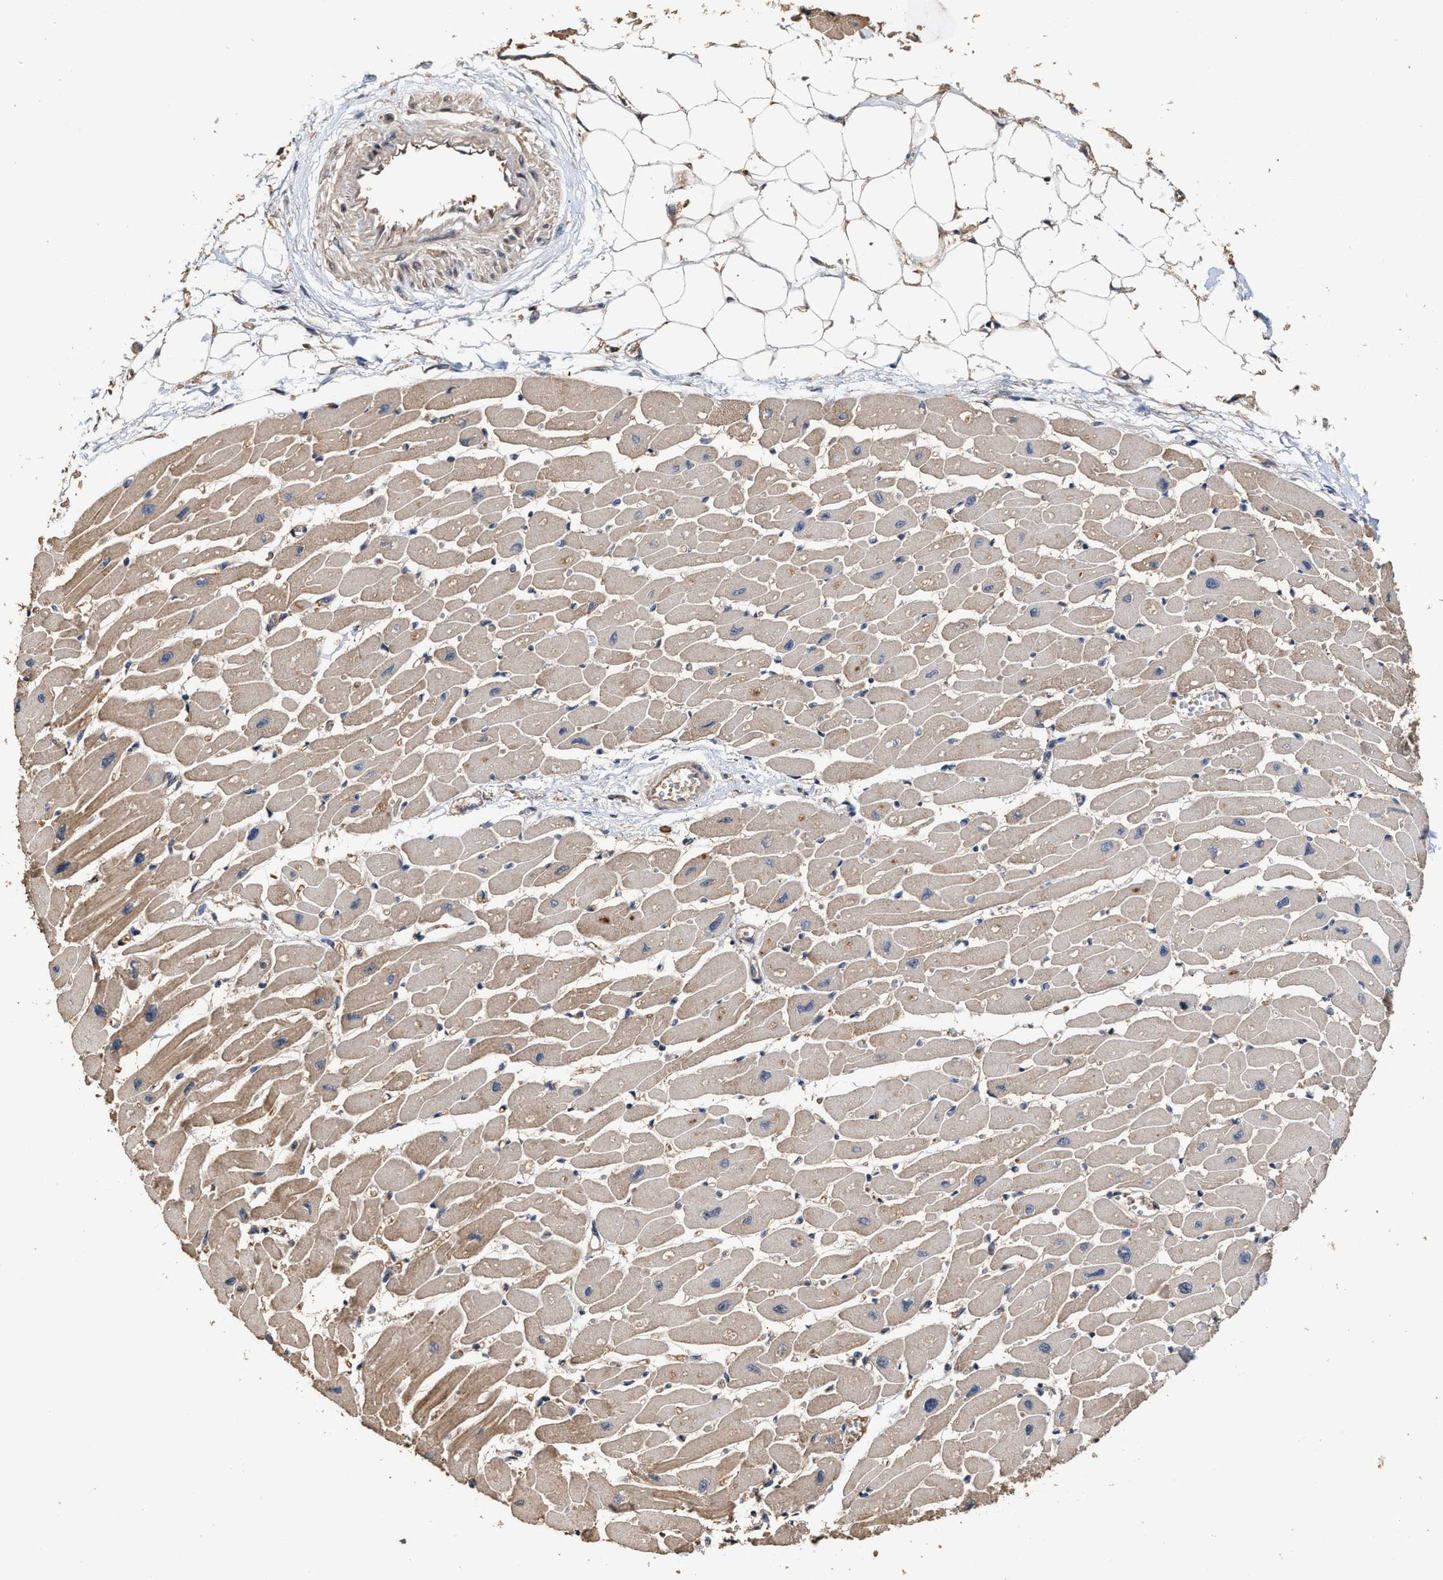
{"staining": {"intensity": "moderate", "quantity": ">75%", "location": "cytoplasmic/membranous"}, "tissue": "heart muscle", "cell_type": "Cardiomyocytes", "image_type": "normal", "snomed": [{"axis": "morphology", "description": "Normal tissue, NOS"}, {"axis": "topography", "description": "Heart"}], "caption": "Immunohistochemical staining of benign human heart muscle demonstrates medium levels of moderate cytoplasmic/membranous positivity in about >75% of cardiomyocytes. (IHC, brightfield microscopy, high magnification).", "gene": "ZNHIT6", "patient": {"sex": "female", "age": 54}}